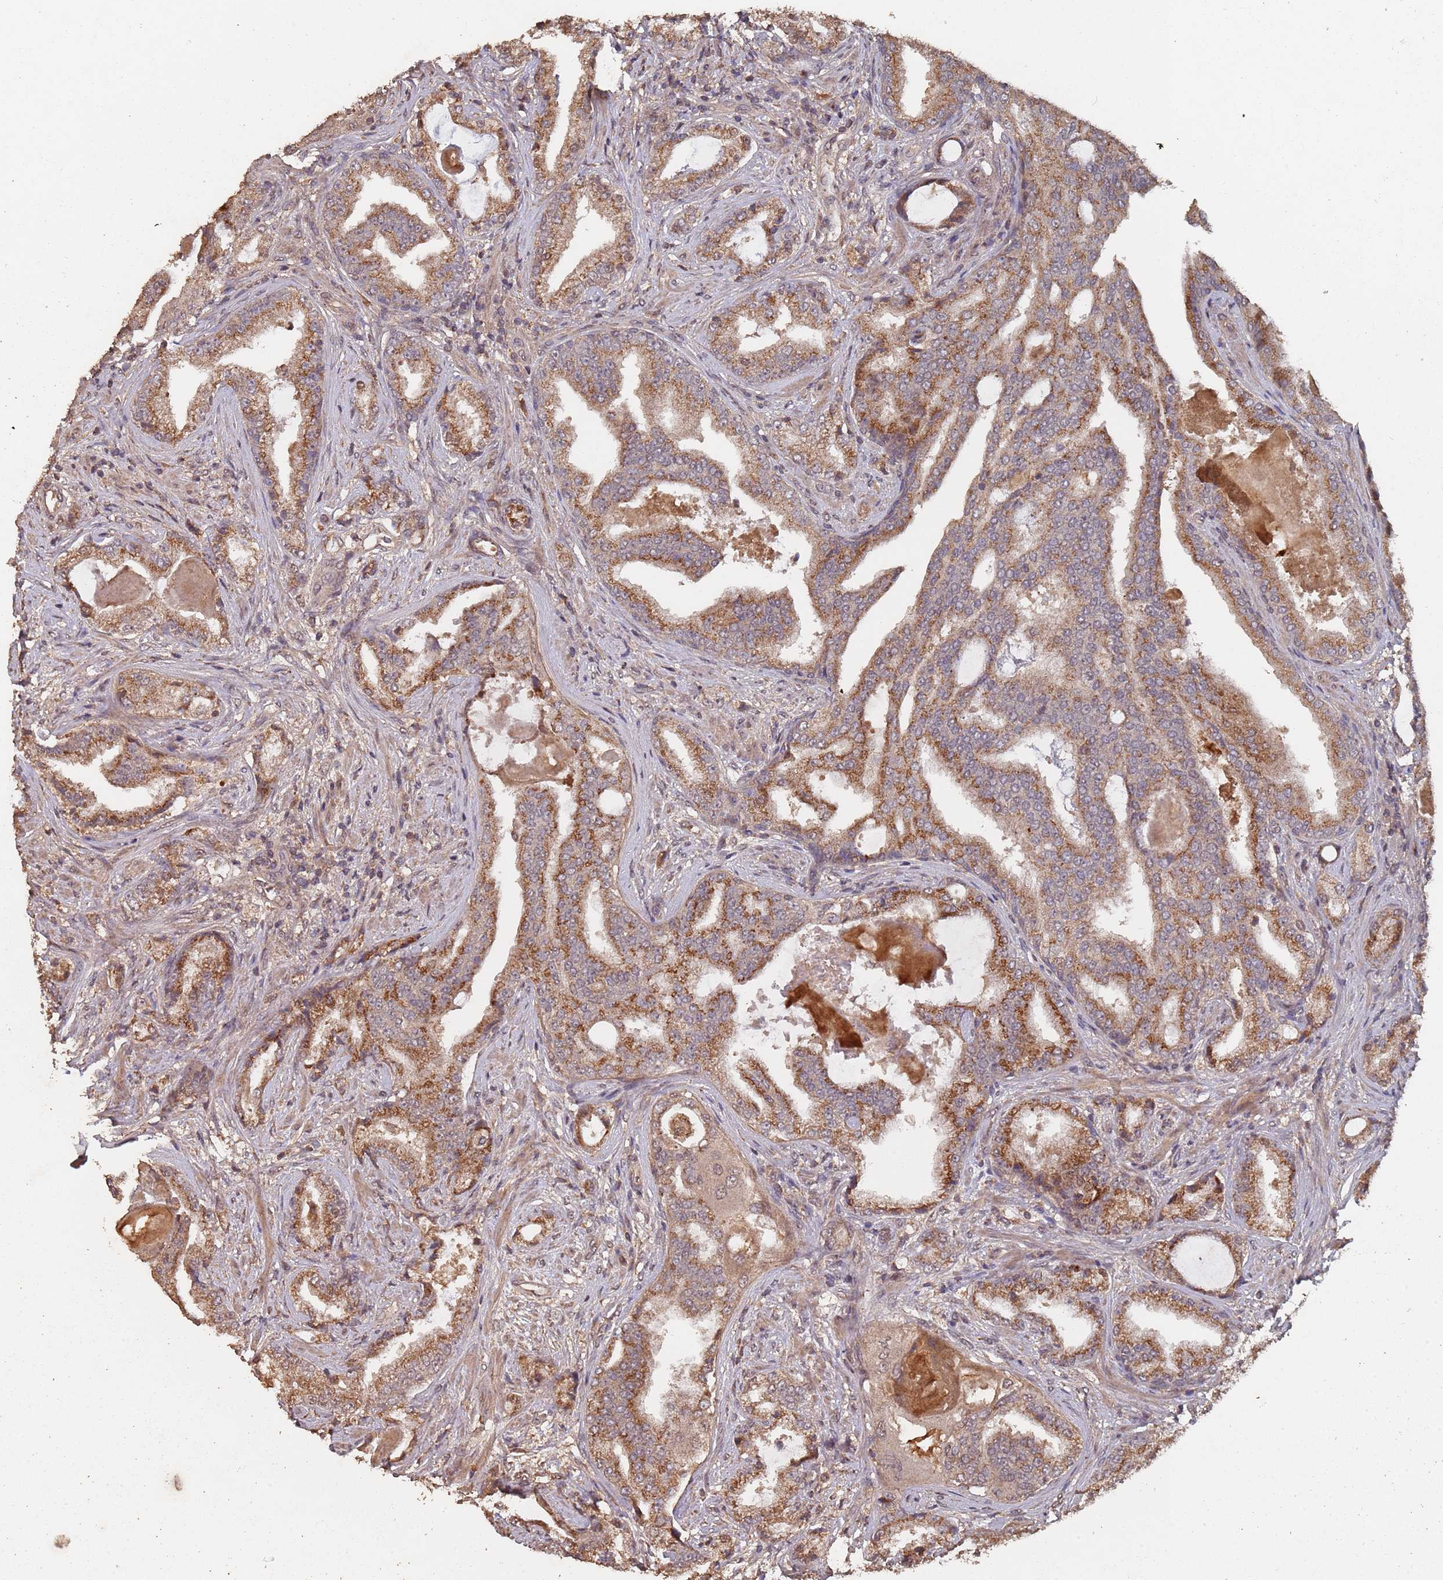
{"staining": {"intensity": "moderate", "quantity": ">75%", "location": "cytoplasmic/membranous"}, "tissue": "prostate cancer", "cell_type": "Tumor cells", "image_type": "cancer", "snomed": [{"axis": "morphology", "description": "Adenocarcinoma, High grade"}, {"axis": "topography", "description": "Prostate"}], "caption": "About >75% of tumor cells in adenocarcinoma (high-grade) (prostate) display moderate cytoplasmic/membranous protein positivity as visualized by brown immunohistochemical staining.", "gene": "FRAT1", "patient": {"sex": "male", "age": 68}}